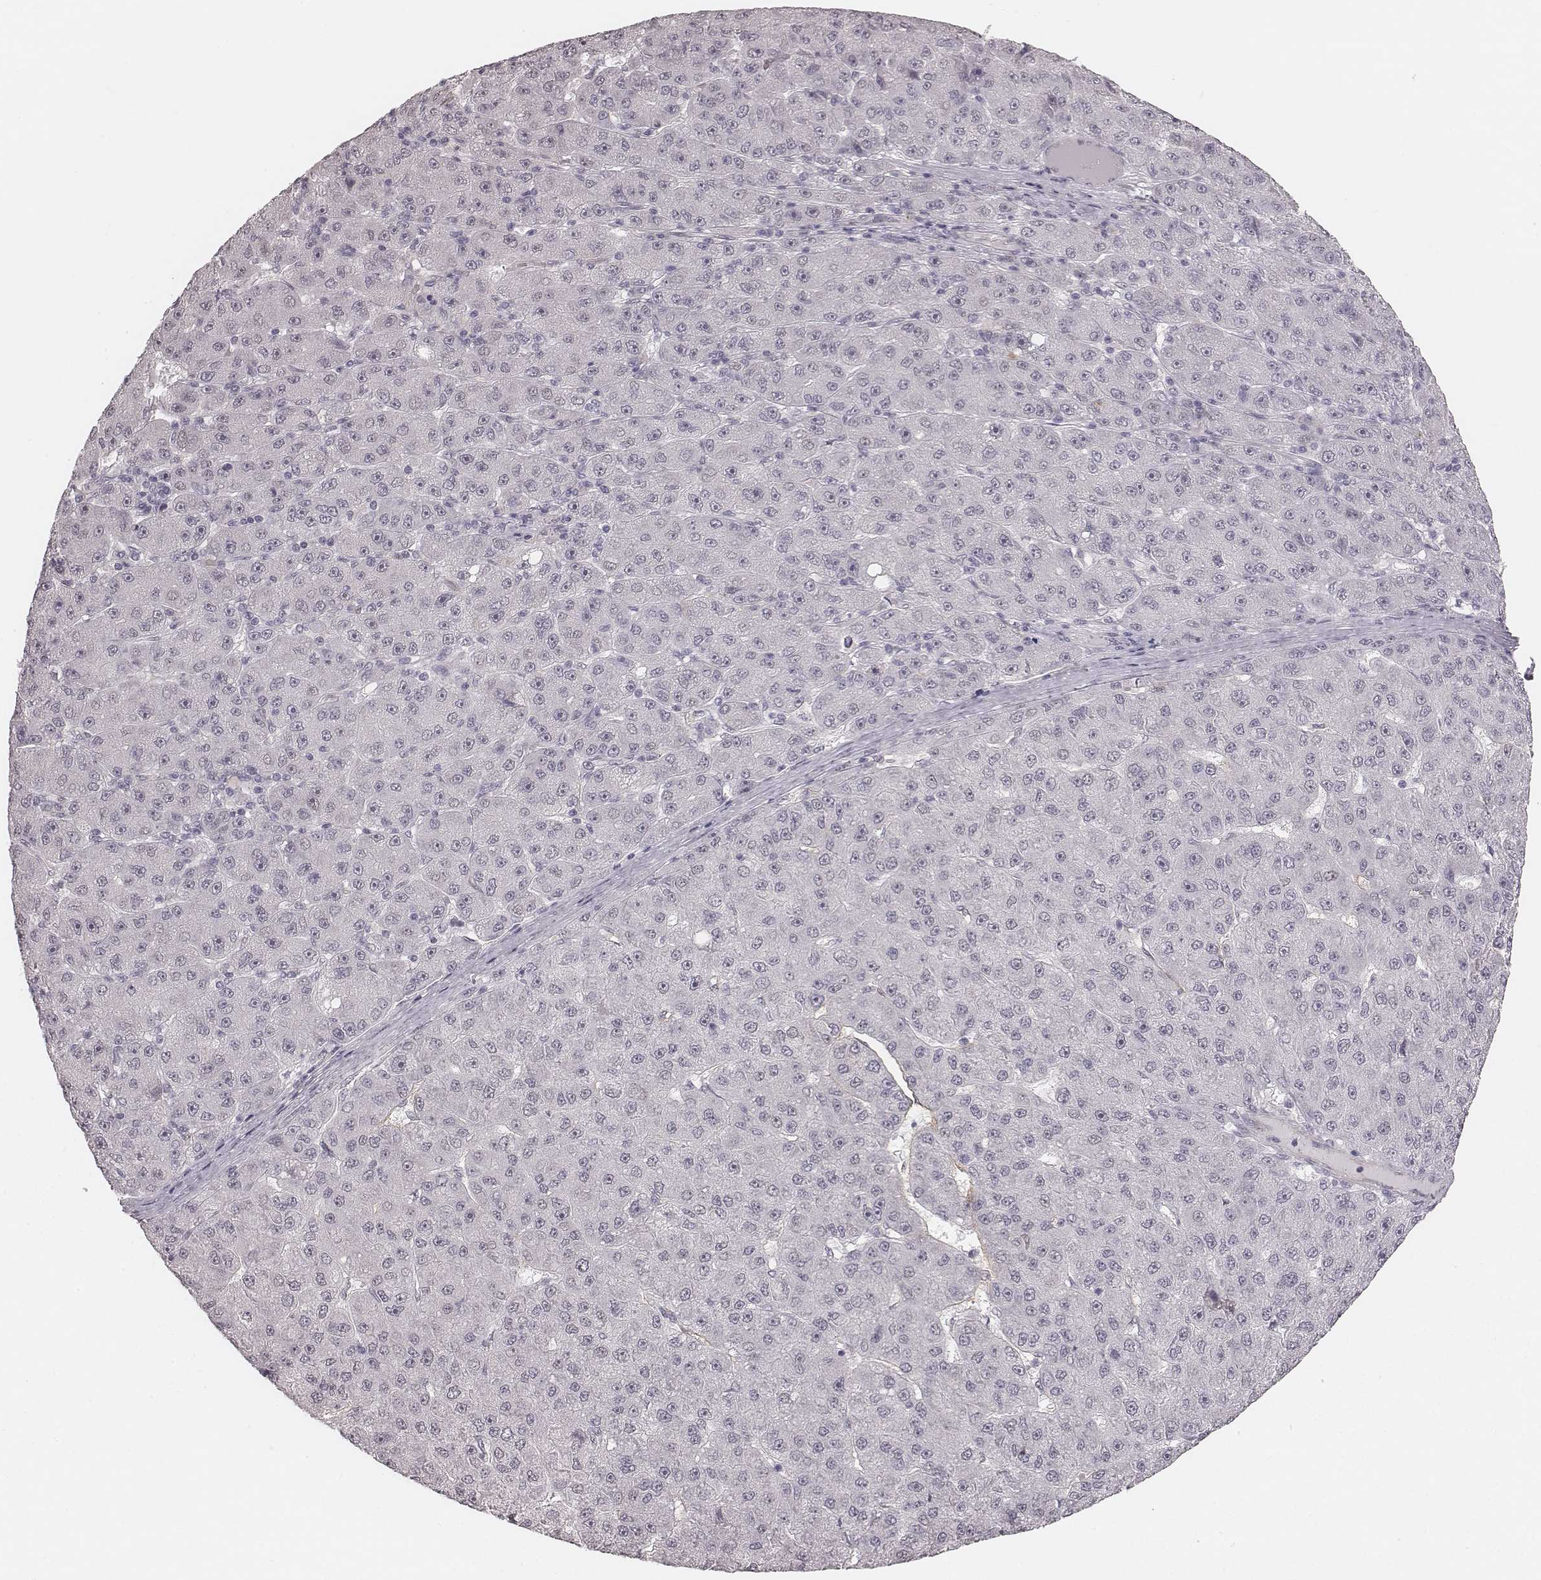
{"staining": {"intensity": "negative", "quantity": "none", "location": "none"}, "tissue": "liver cancer", "cell_type": "Tumor cells", "image_type": "cancer", "snomed": [{"axis": "morphology", "description": "Carcinoma, Hepatocellular, NOS"}, {"axis": "topography", "description": "Liver"}], "caption": "Immunohistochemistry of human hepatocellular carcinoma (liver) displays no expression in tumor cells.", "gene": "RPGRIP1", "patient": {"sex": "male", "age": 67}}